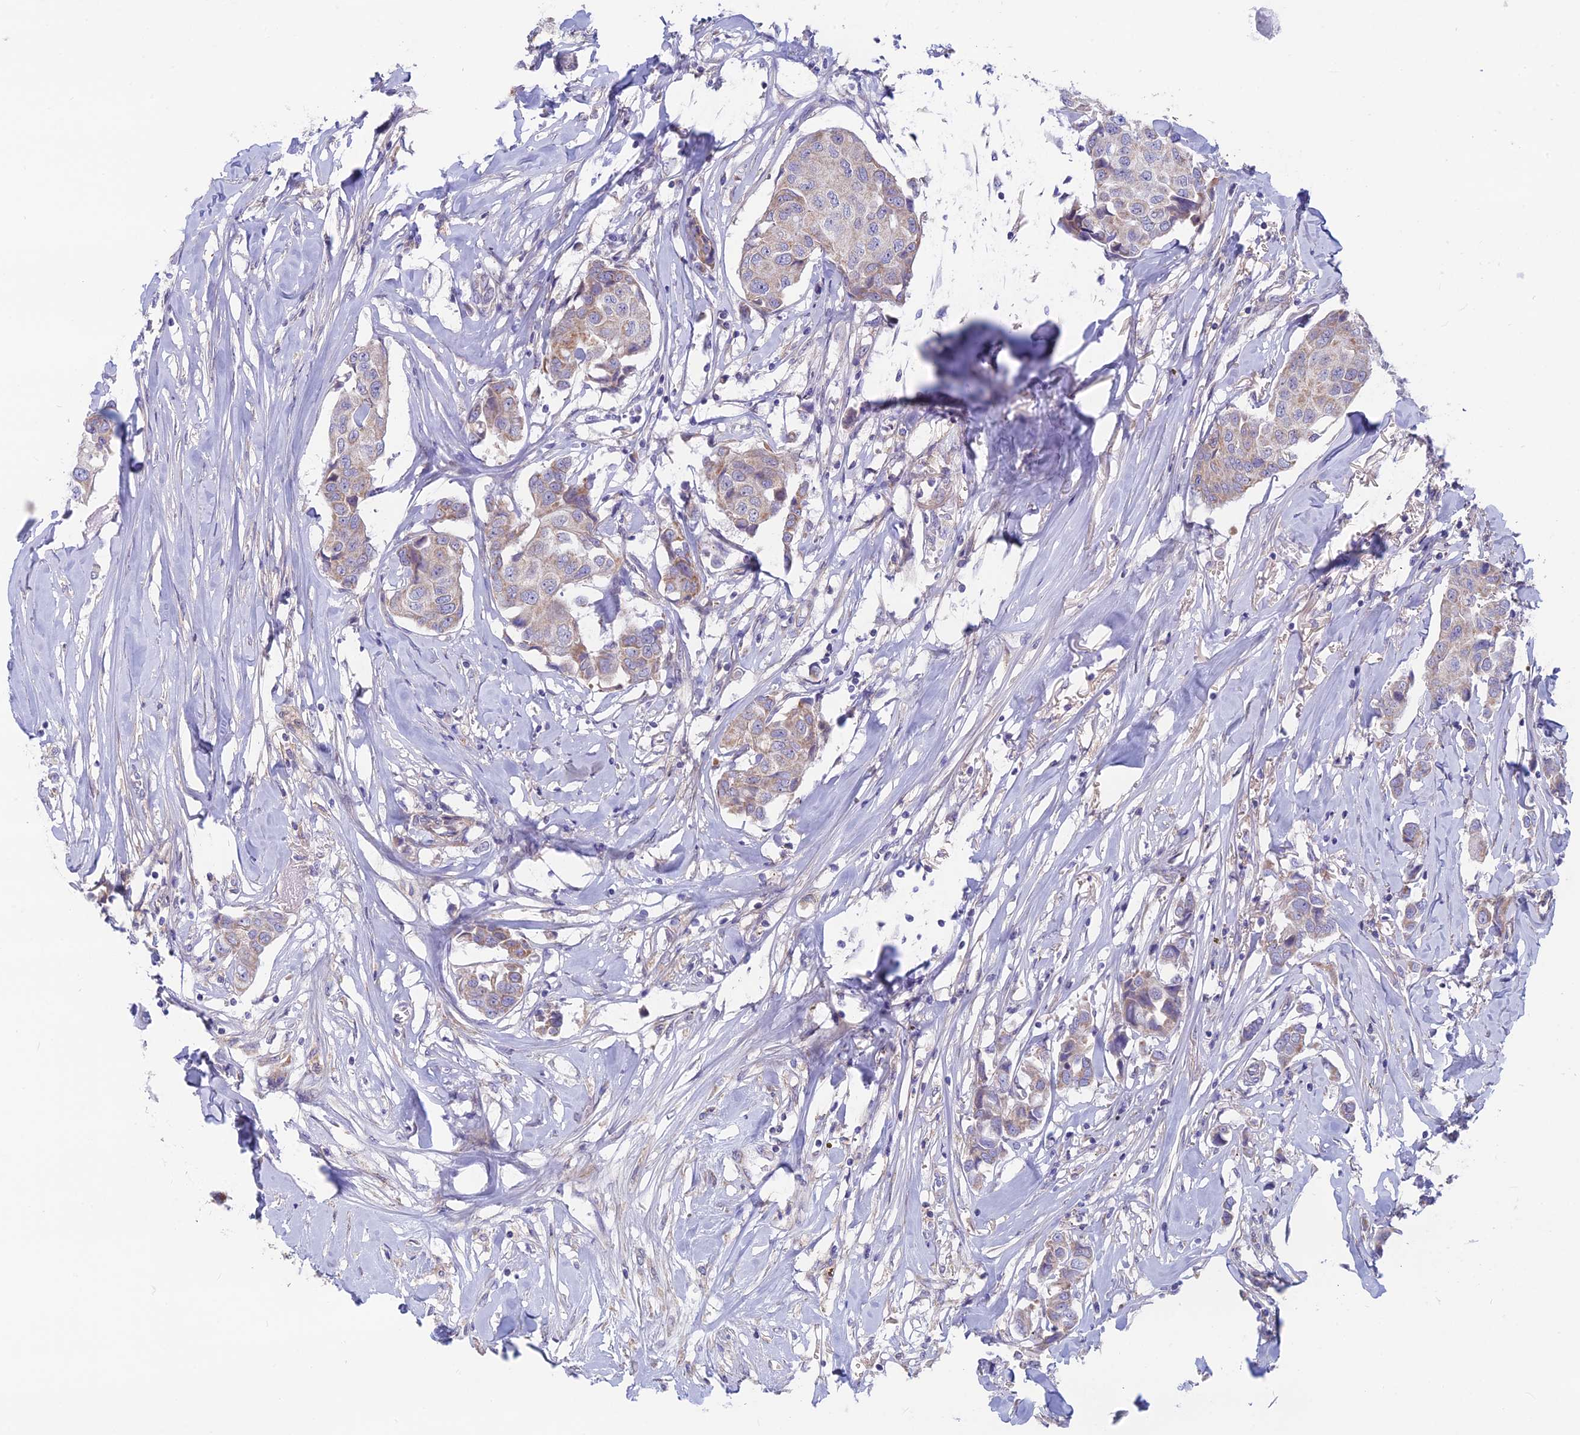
{"staining": {"intensity": "weak", "quantity": "25%-75%", "location": "cytoplasmic/membranous"}, "tissue": "breast cancer", "cell_type": "Tumor cells", "image_type": "cancer", "snomed": [{"axis": "morphology", "description": "Duct carcinoma"}, {"axis": "topography", "description": "Breast"}], "caption": "Breast cancer (infiltrating ductal carcinoma) was stained to show a protein in brown. There is low levels of weak cytoplasmic/membranous staining in approximately 25%-75% of tumor cells.", "gene": "PLAC9", "patient": {"sex": "female", "age": 80}}